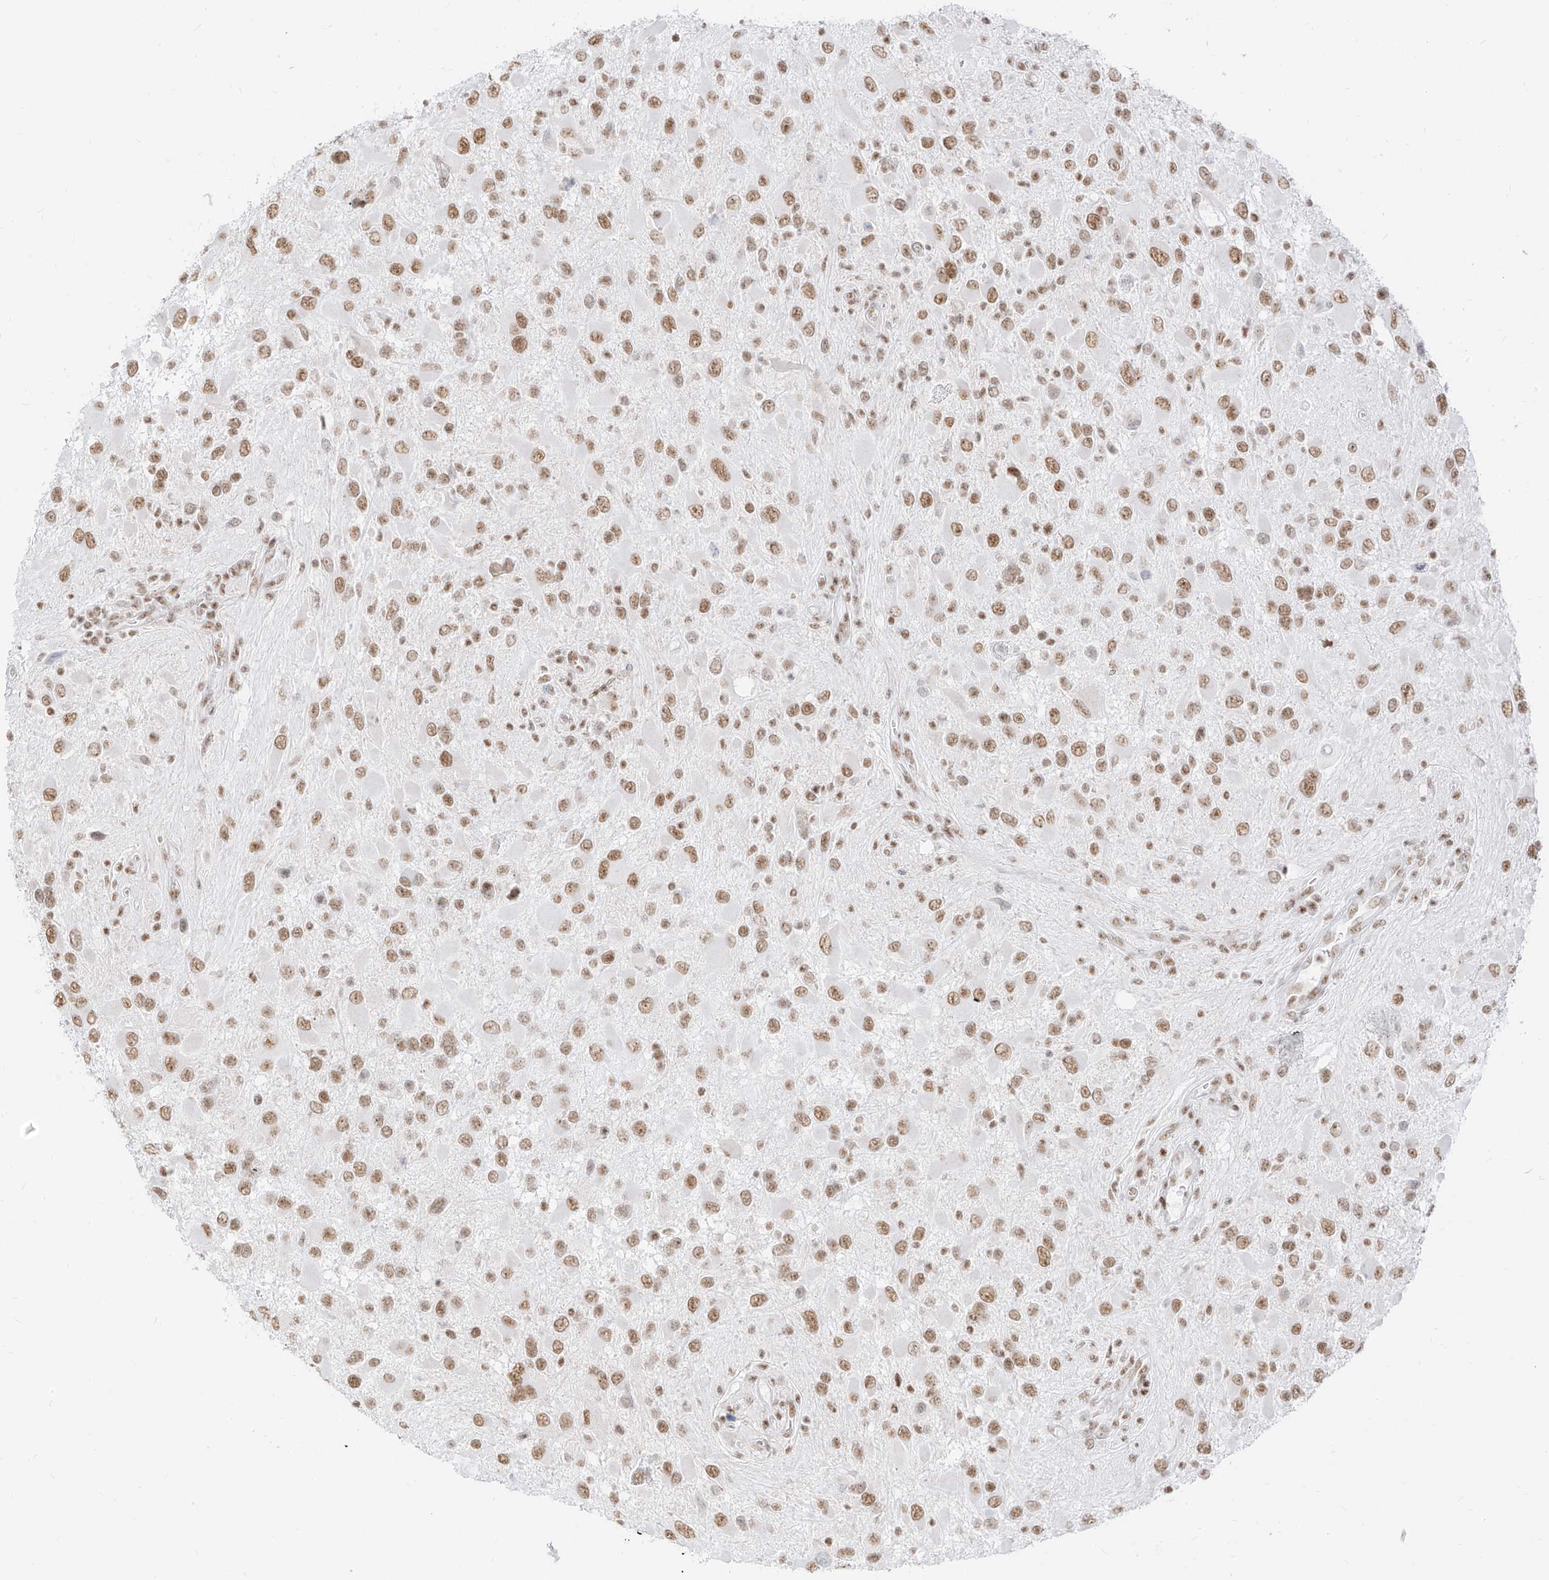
{"staining": {"intensity": "moderate", "quantity": ">75%", "location": "nuclear"}, "tissue": "glioma", "cell_type": "Tumor cells", "image_type": "cancer", "snomed": [{"axis": "morphology", "description": "Glioma, malignant, High grade"}, {"axis": "topography", "description": "Brain"}], "caption": "This image shows glioma stained with immunohistochemistry to label a protein in brown. The nuclear of tumor cells show moderate positivity for the protein. Nuclei are counter-stained blue.", "gene": "SUPT5H", "patient": {"sex": "male", "age": 53}}